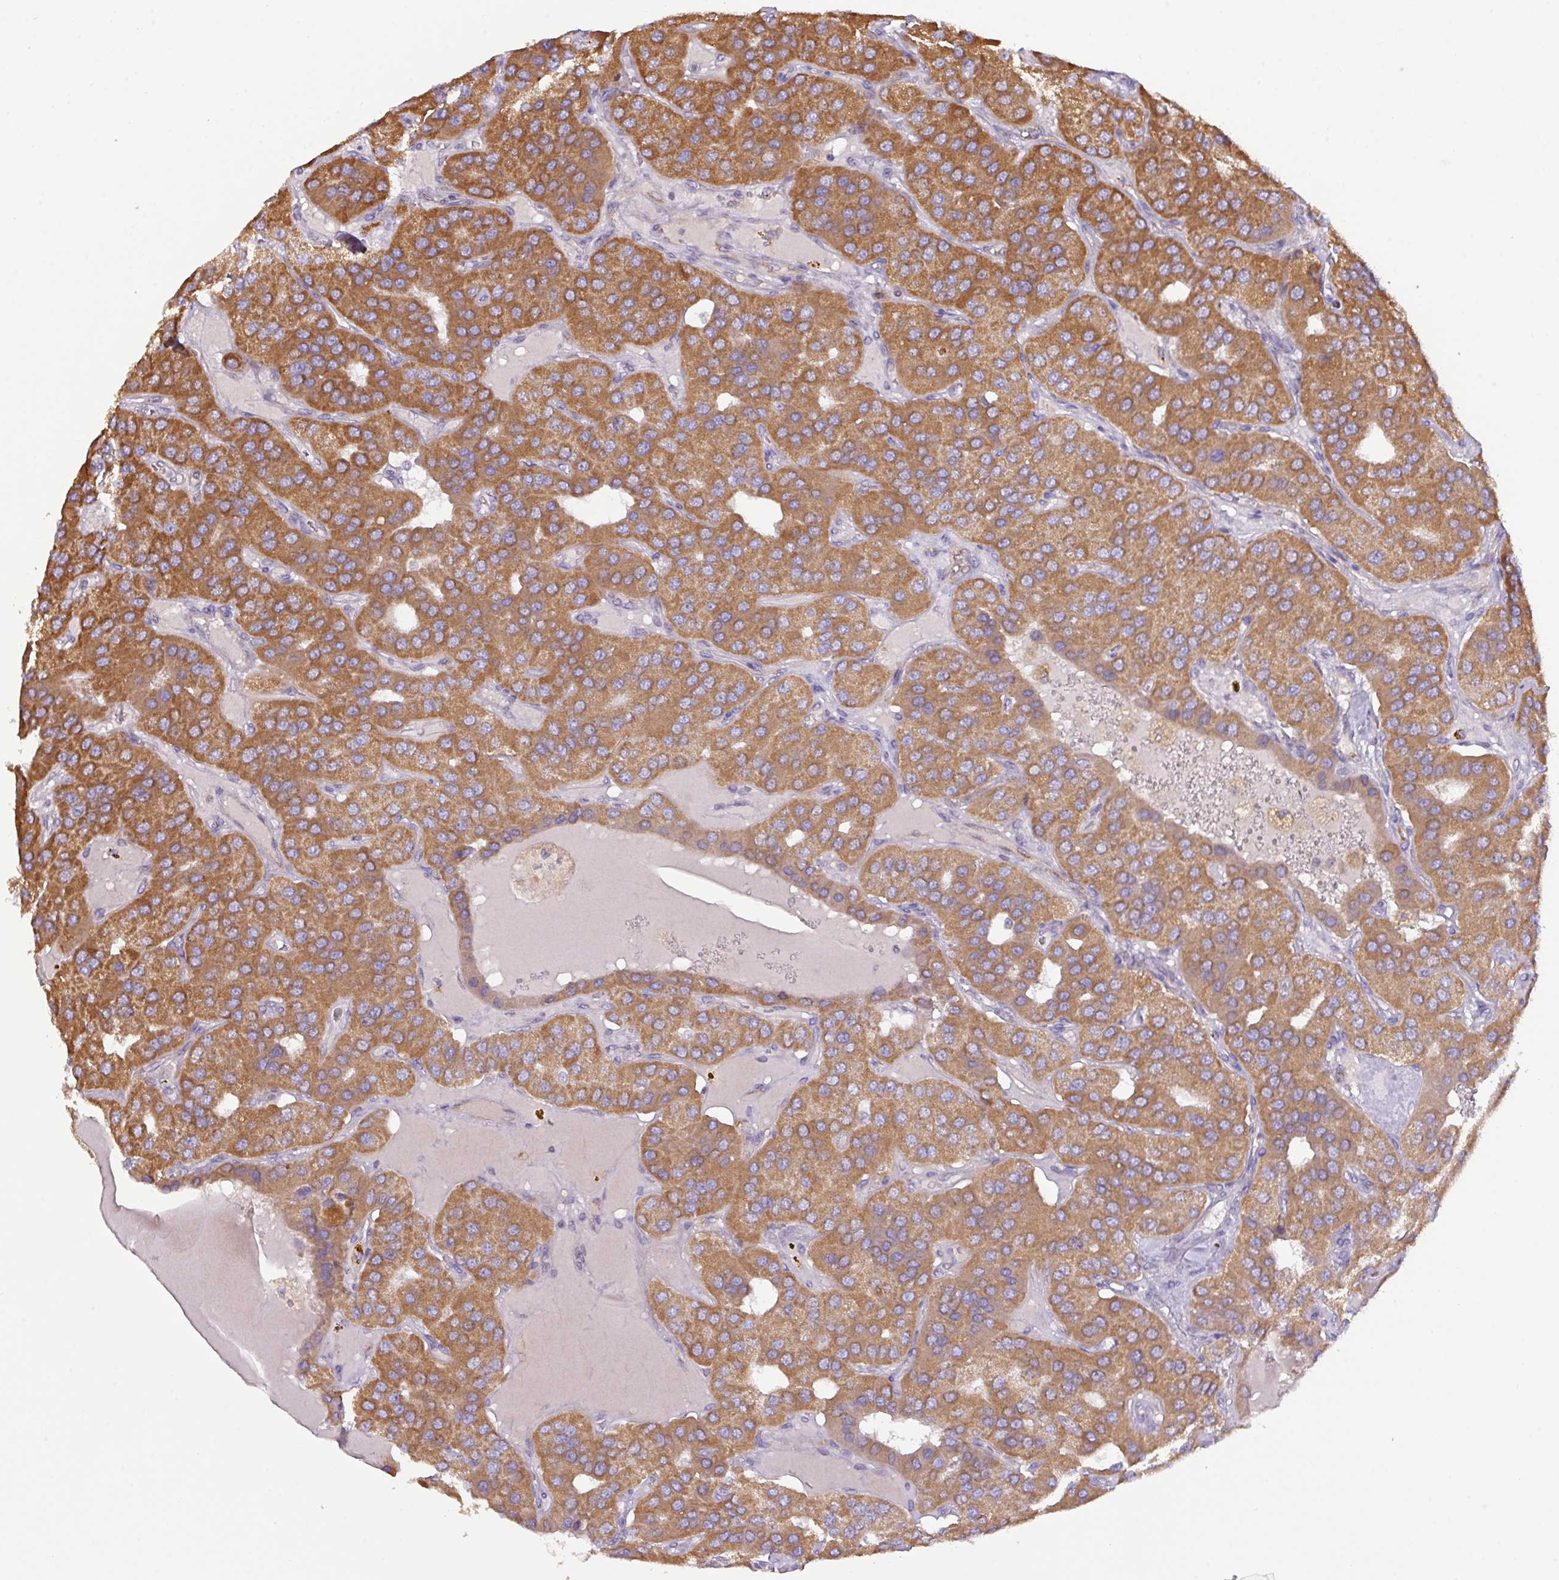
{"staining": {"intensity": "moderate", "quantity": ">75%", "location": "cytoplasmic/membranous"}, "tissue": "parathyroid gland", "cell_type": "Glandular cells", "image_type": "normal", "snomed": [{"axis": "morphology", "description": "Normal tissue, NOS"}, {"axis": "morphology", "description": "Adenoma, NOS"}, {"axis": "topography", "description": "Parathyroid gland"}], "caption": "The photomicrograph reveals a brown stain indicating the presence of a protein in the cytoplasmic/membranous of glandular cells in parathyroid gland. (DAB IHC with brightfield microscopy, high magnification).", "gene": "ZNF394", "patient": {"sex": "female", "age": 86}}